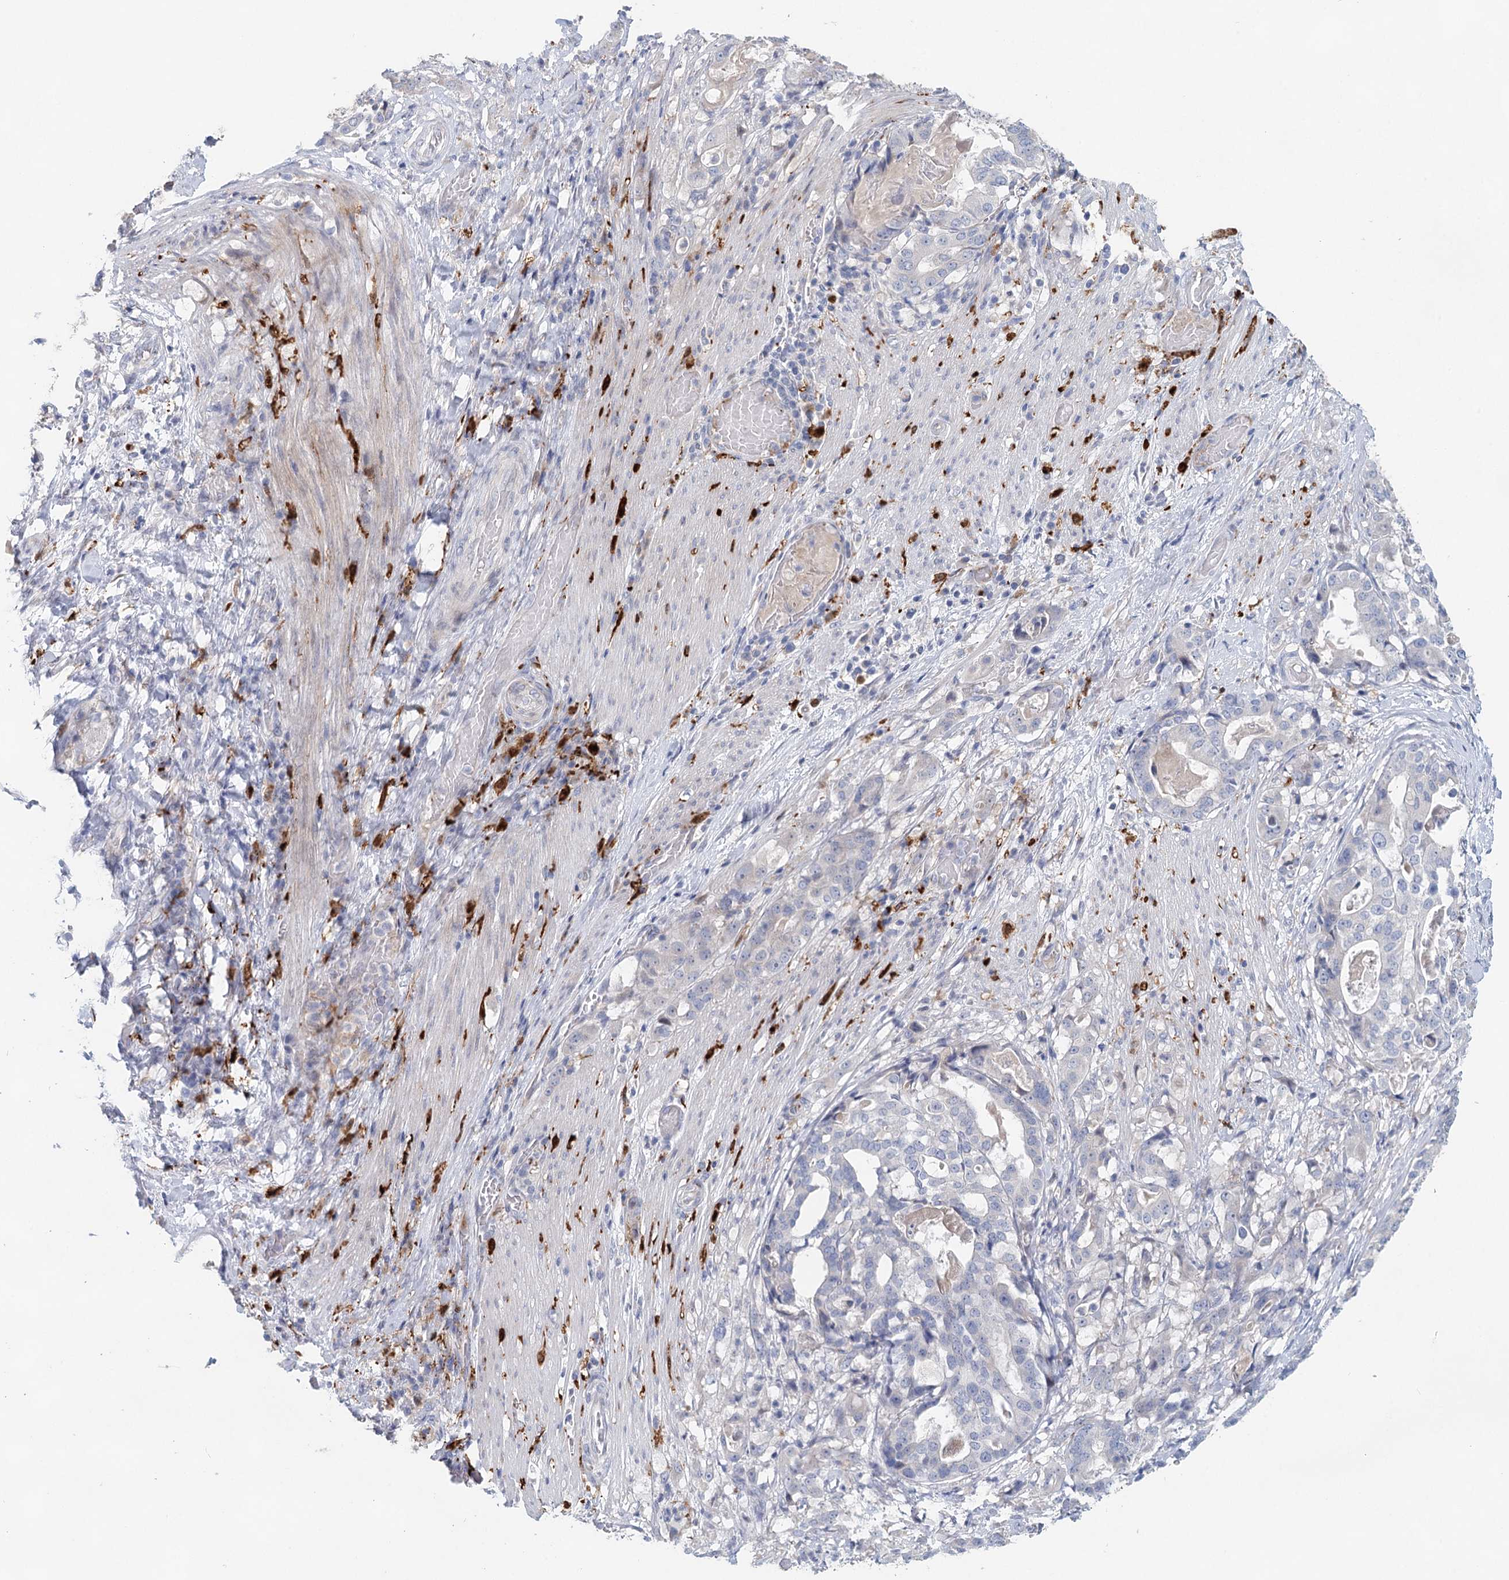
{"staining": {"intensity": "negative", "quantity": "none", "location": "none"}, "tissue": "stomach cancer", "cell_type": "Tumor cells", "image_type": "cancer", "snomed": [{"axis": "morphology", "description": "Adenocarcinoma, NOS"}, {"axis": "topography", "description": "Stomach"}], "caption": "There is no significant expression in tumor cells of stomach adenocarcinoma.", "gene": "SLC19A3", "patient": {"sex": "male", "age": 48}}